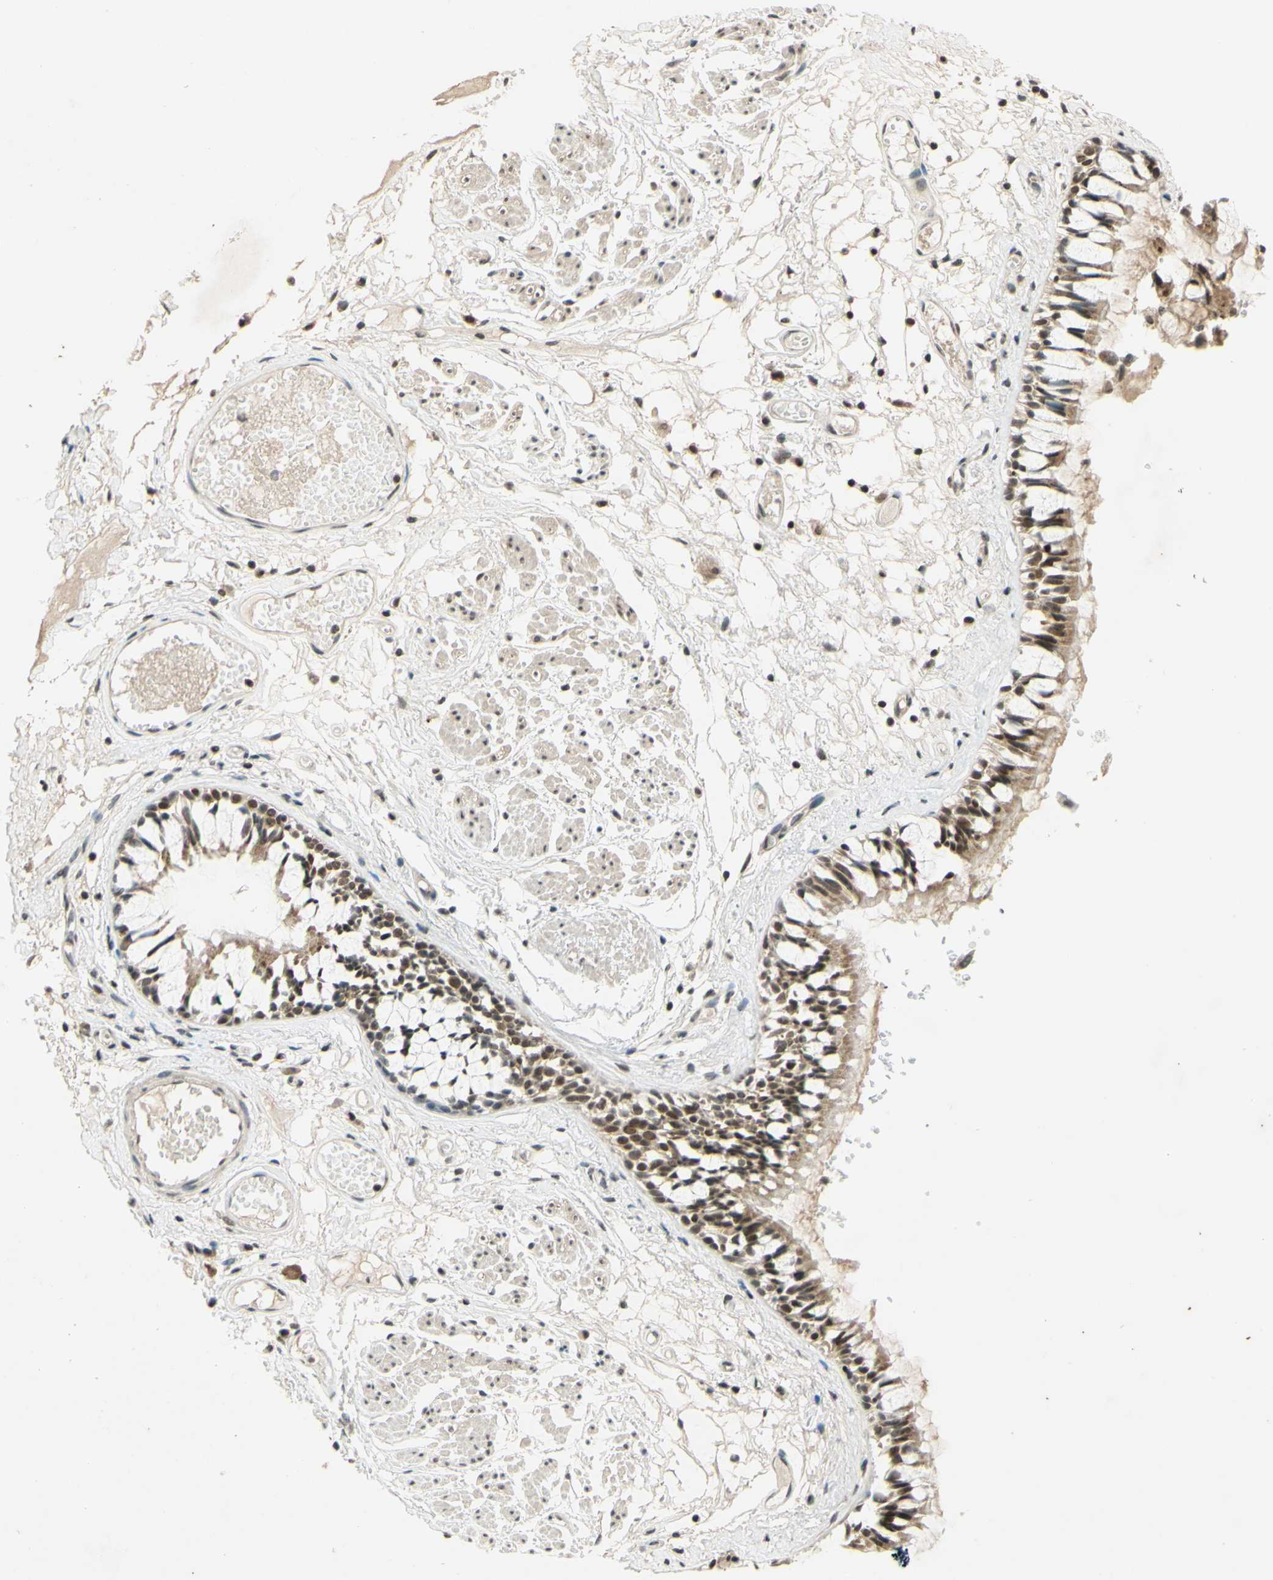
{"staining": {"intensity": "moderate", "quantity": ">75%", "location": "cytoplasmic/membranous,nuclear"}, "tissue": "bronchus", "cell_type": "Respiratory epithelial cells", "image_type": "normal", "snomed": [{"axis": "morphology", "description": "Normal tissue, NOS"}, {"axis": "morphology", "description": "Inflammation, NOS"}, {"axis": "topography", "description": "Cartilage tissue"}, {"axis": "topography", "description": "Lung"}], "caption": "DAB (3,3'-diaminobenzidine) immunohistochemical staining of normal bronchus exhibits moderate cytoplasmic/membranous,nuclear protein staining in about >75% of respiratory epithelial cells.", "gene": "SMARCB1", "patient": {"sex": "male", "age": 71}}